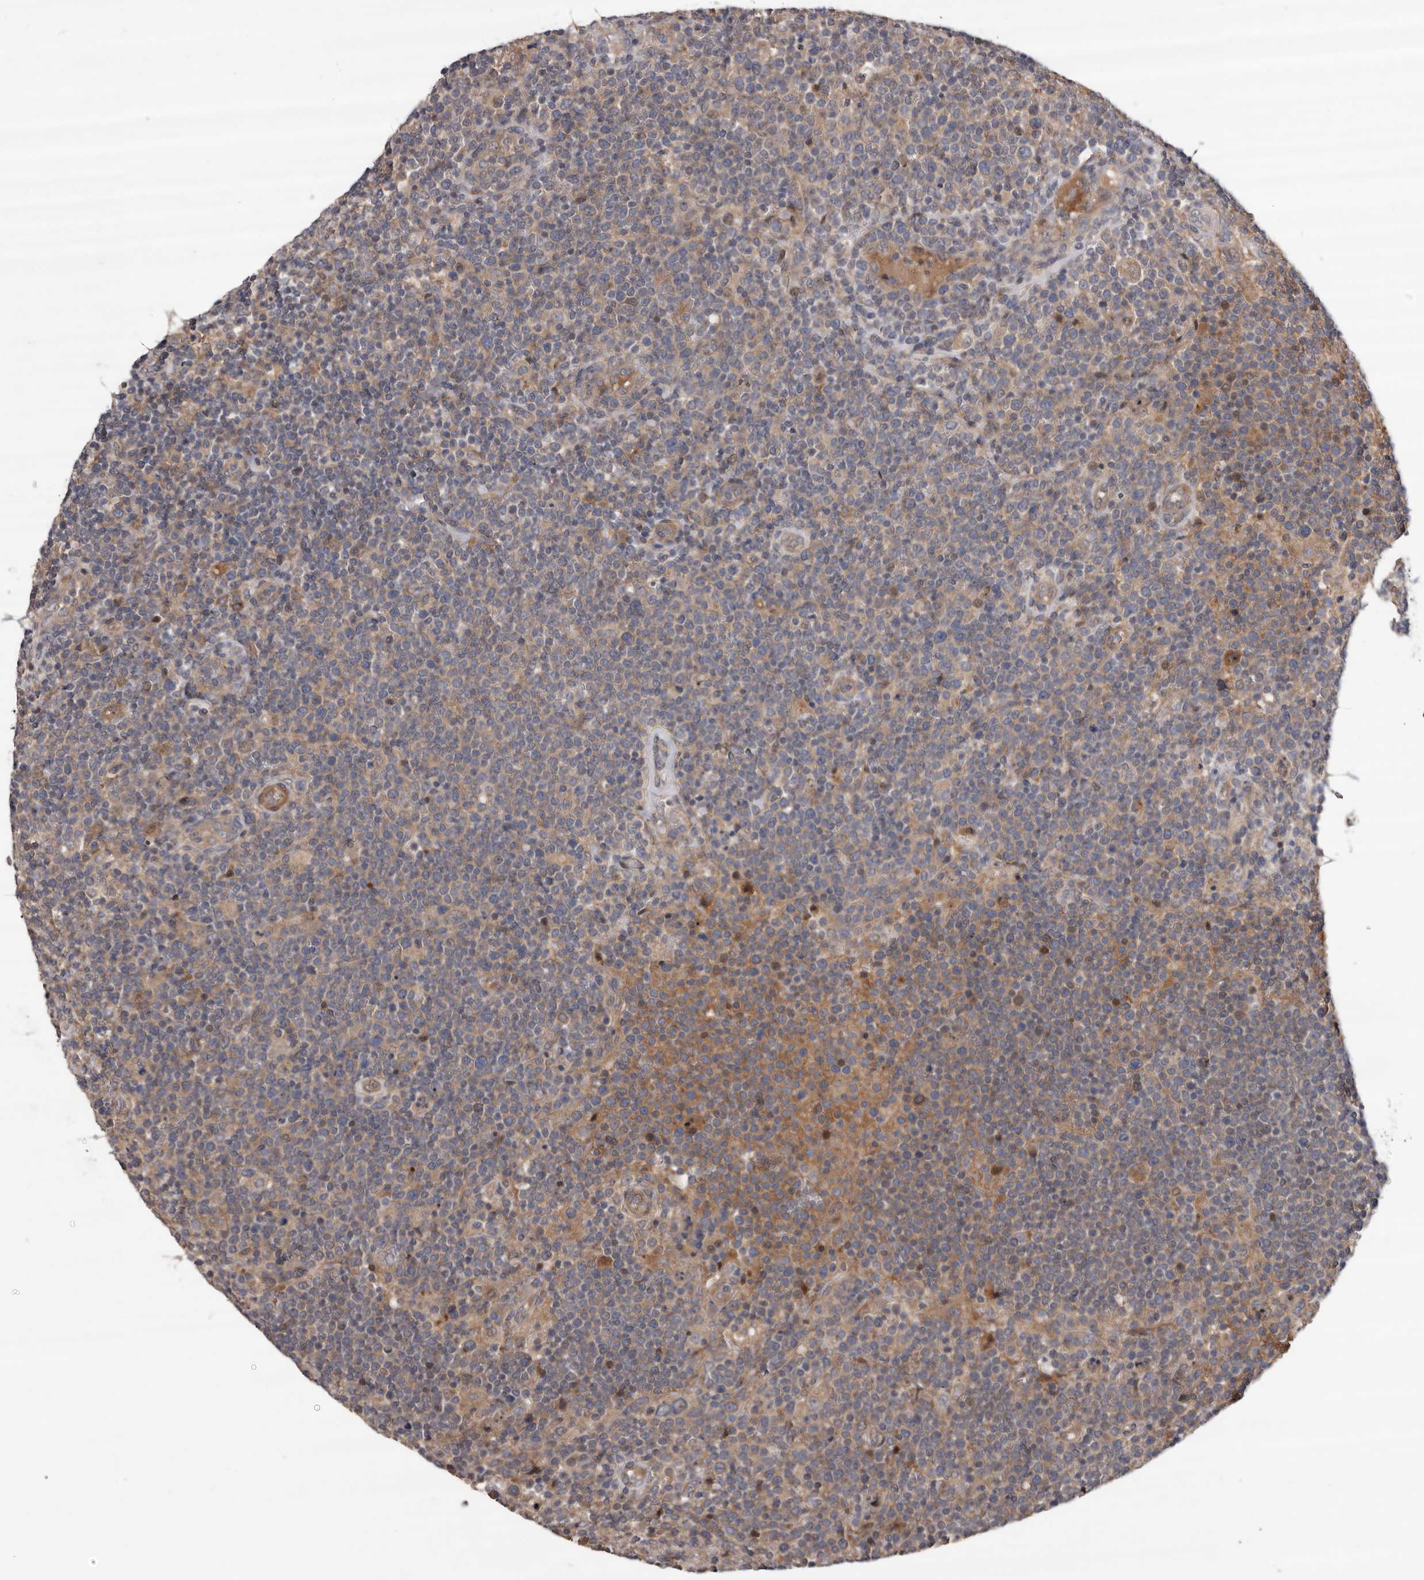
{"staining": {"intensity": "weak", "quantity": "25%-75%", "location": "cytoplasmic/membranous"}, "tissue": "lymphoma", "cell_type": "Tumor cells", "image_type": "cancer", "snomed": [{"axis": "morphology", "description": "Malignant lymphoma, non-Hodgkin's type, High grade"}, {"axis": "topography", "description": "Lymph node"}], "caption": "Immunohistochemistry (IHC) photomicrograph of human lymphoma stained for a protein (brown), which exhibits low levels of weak cytoplasmic/membranous staining in about 25%-75% of tumor cells.", "gene": "PRKD1", "patient": {"sex": "male", "age": 61}}